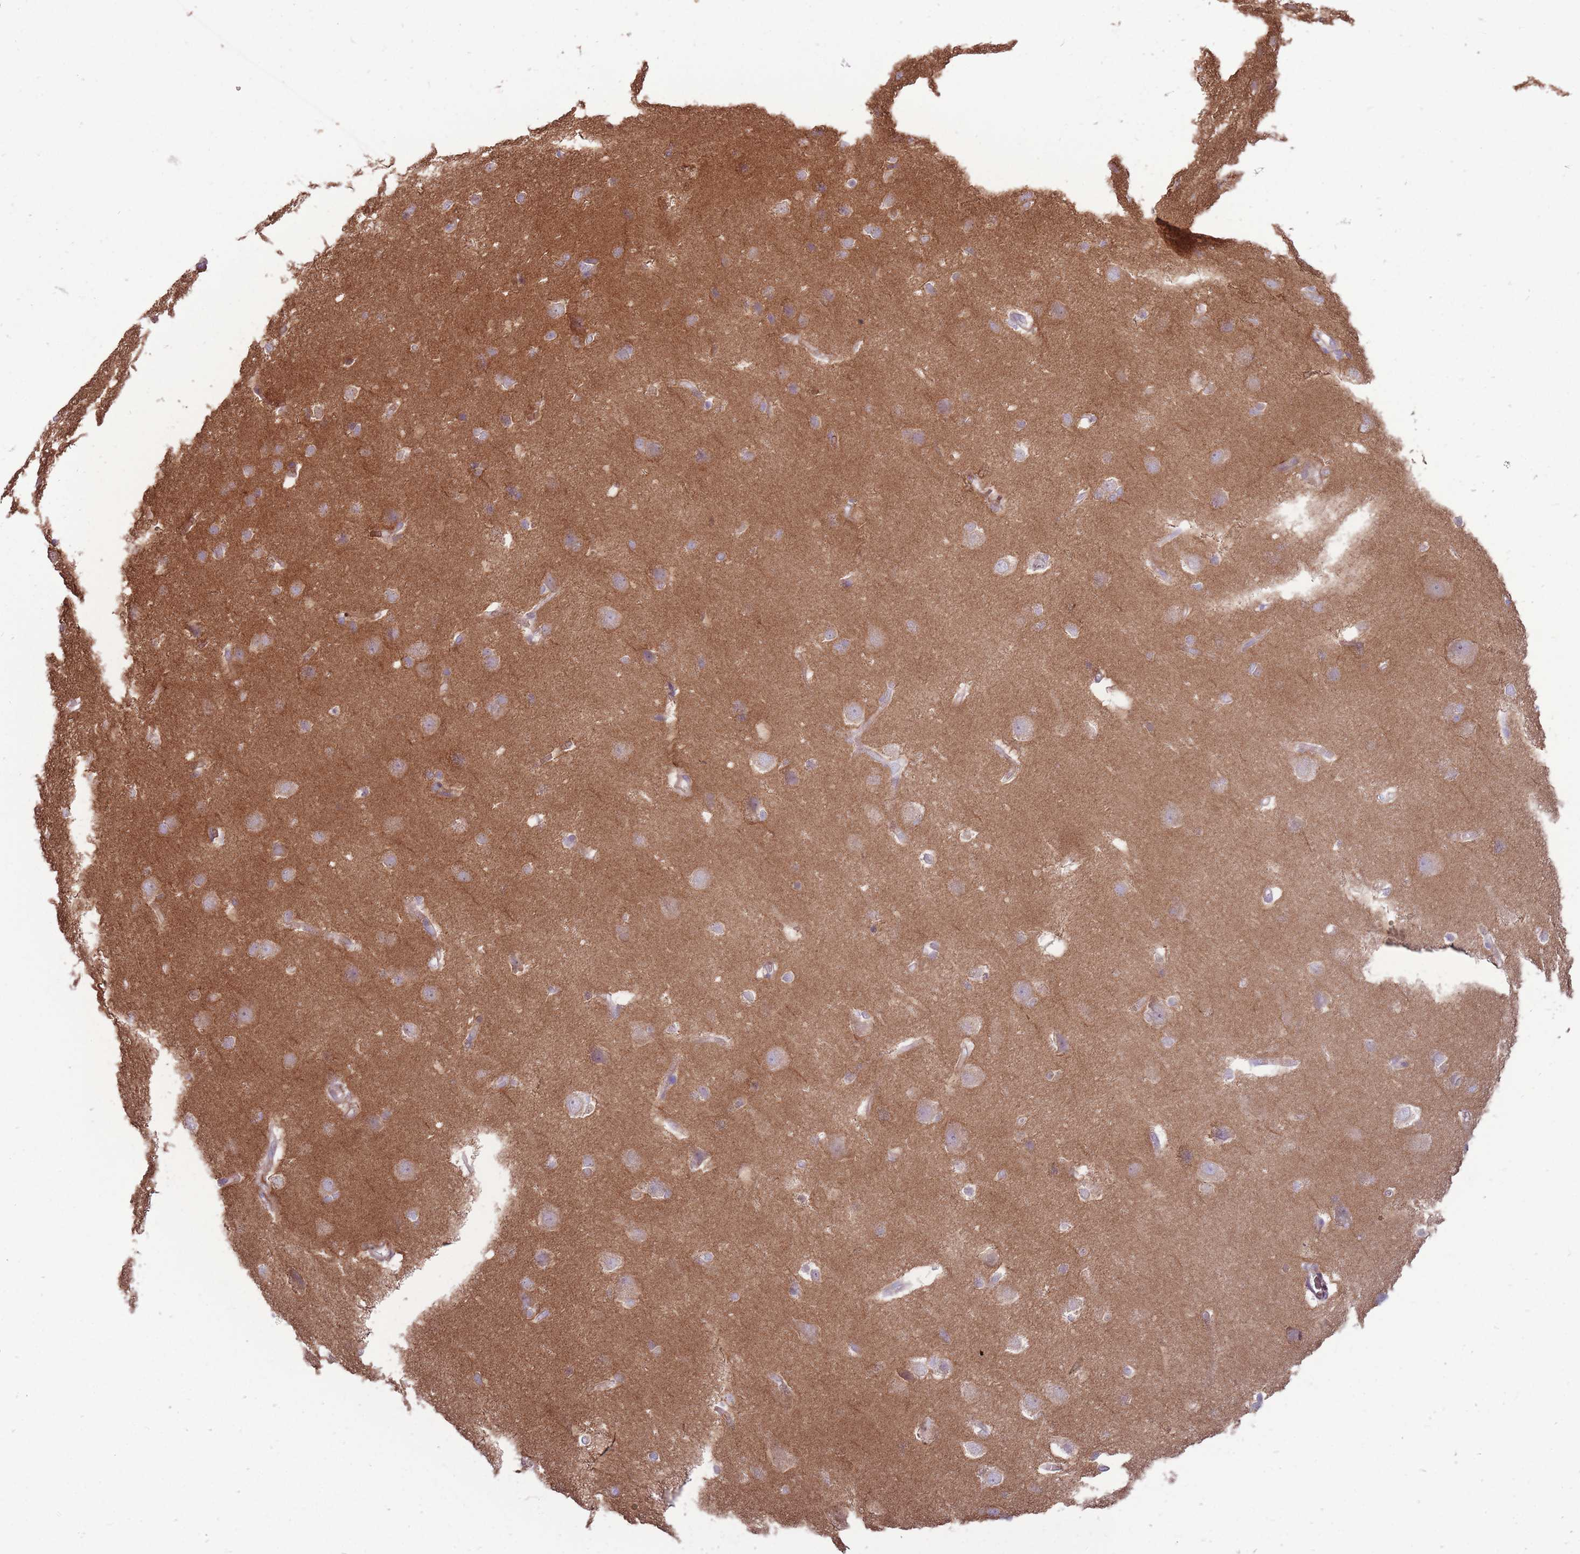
{"staining": {"intensity": "weak", "quantity": "25%-75%", "location": "cytoplasmic/membranous"}, "tissue": "cerebral cortex", "cell_type": "Endothelial cells", "image_type": "normal", "snomed": [{"axis": "morphology", "description": "Normal tissue, NOS"}, {"axis": "topography", "description": "Cerebral cortex"}], "caption": "Cerebral cortex stained with DAB immunohistochemistry exhibits low levels of weak cytoplasmic/membranous positivity in approximately 25%-75% of endothelial cells. (Stains: DAB (3,3'-diaminobenzidine) in brown, nuclei in blue, Microscopy: brightfield microscopy at high magnification).", "gene": "ANKRD10", "patient": {"sex": "male", "age": 37}}